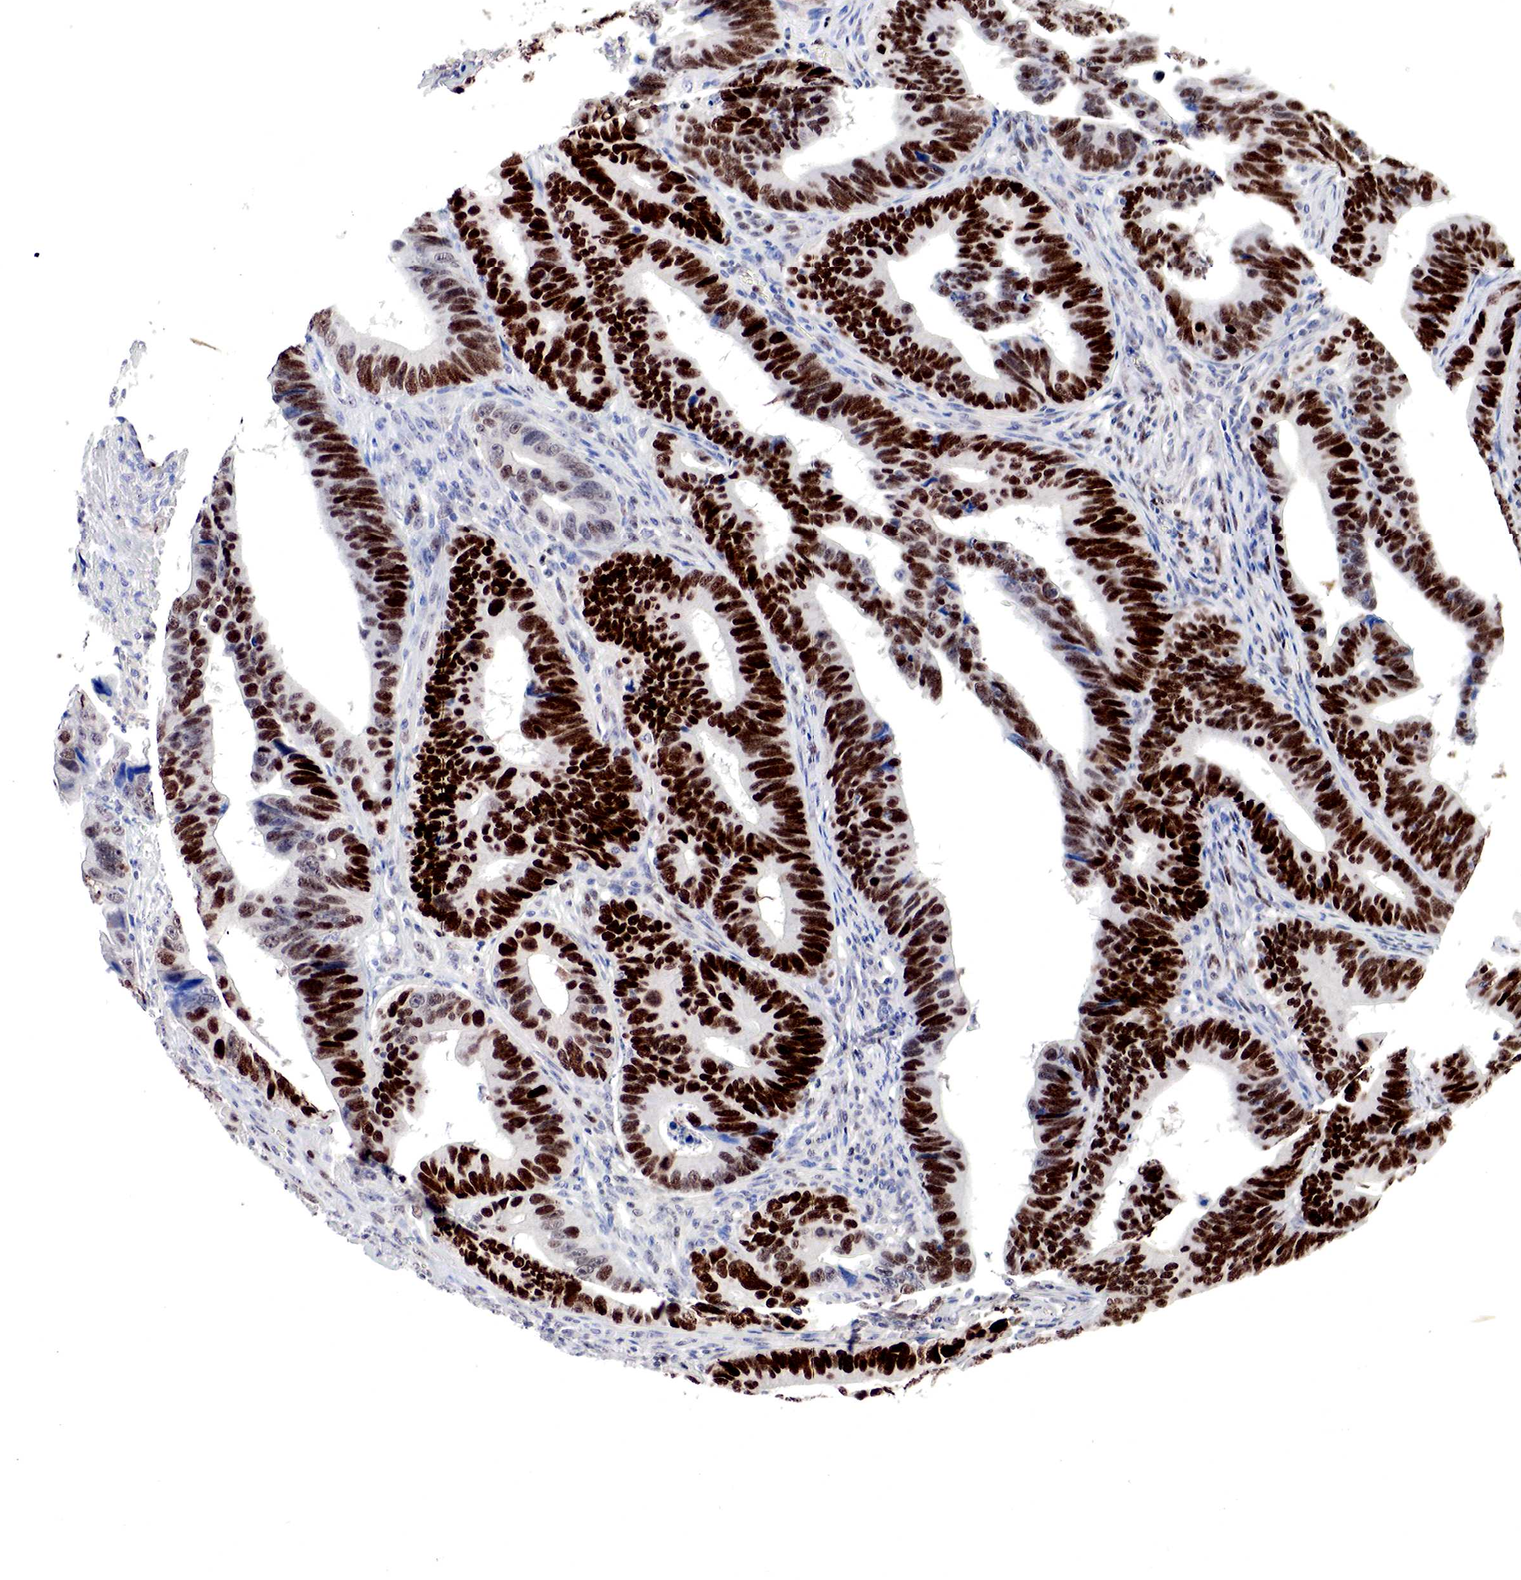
{"staining": {"intensity": "strong", "quantity": ">75%", "location": "nuclear"}, "tissue": "colorectal cancer", "cell_type": "Tumor cells", "image_type": "cancer", "snomed": [{"axis": "morphology", "description": "Adenocarcinoma, NOS"}, {"axis": "topography", "description": "Colon"}], "caption": "Immunohistochemistry (IHC) of colorectal adenocarcinoma reveals high levels of strong nuclear positivity in approximately >75% of tumor cells. (Stains: DAB in brown, nuclei in blue, Microscopy: brightfield microscopy at high magnification).", "gene": "DACH2", "patient": {"sex": "female", "age": 78}}